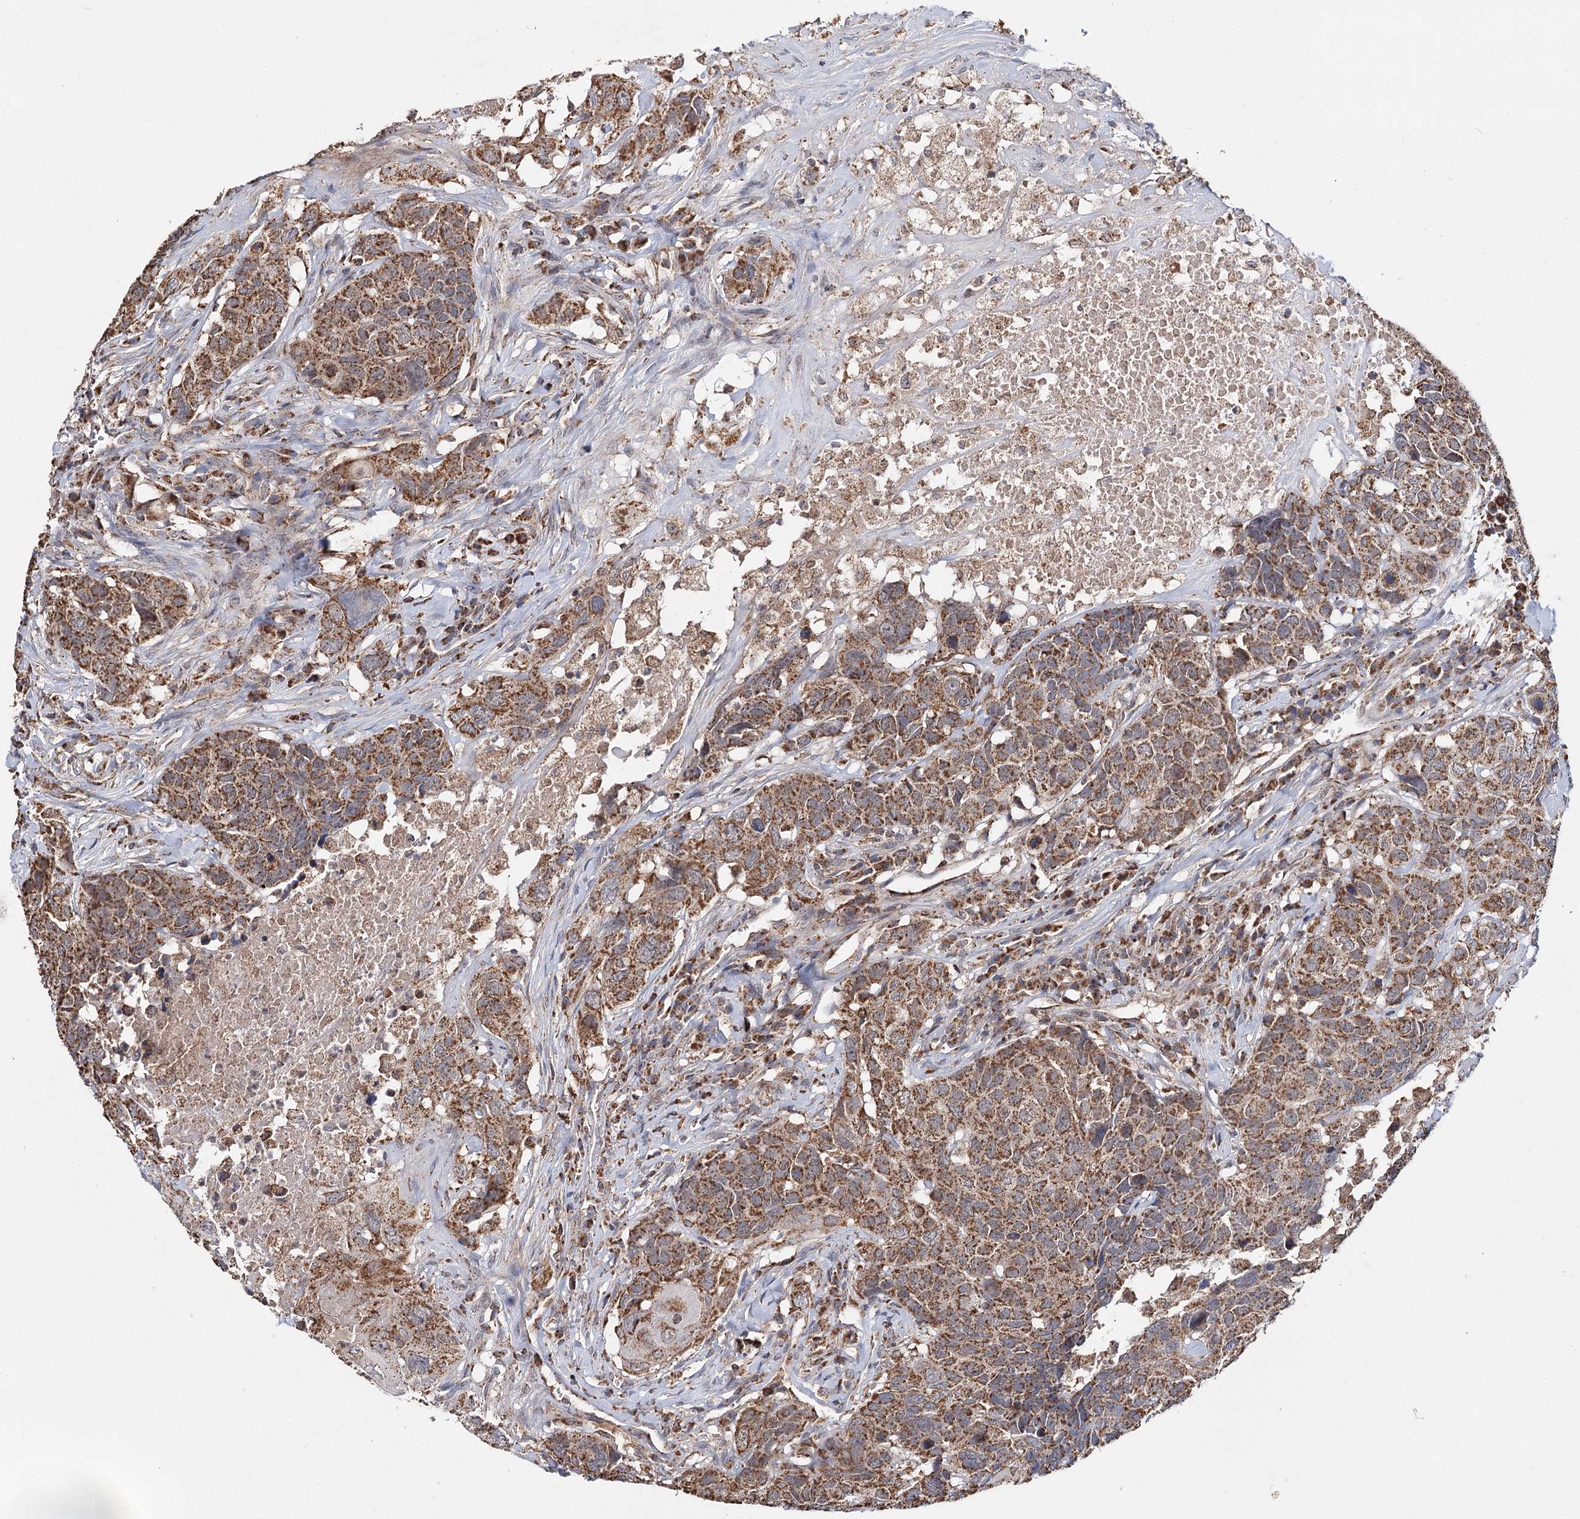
{"staining": {"intensity": "moderate", "quantity": ">75%", "location": "cytoplasmic/membranous"}, "tissue": "head and neck cancer", "cell_type": "Tumor cells", "image_type": "cancer", "snomed": [{"axis": "morphology", "description": "Squamous cell carcinoma, NOS"}, {"axis": "topography", "description": "Head-Neck"}], "caption": "Immunohistochemical staining of human head and neck squamous cell carcinoma reveals medium levels of moderate cytoplasmic/membranous protein positivity in about >75% of tumor cells.", "gene": "PIK3CB", "patient": {"sex": "male", "age": 66}}